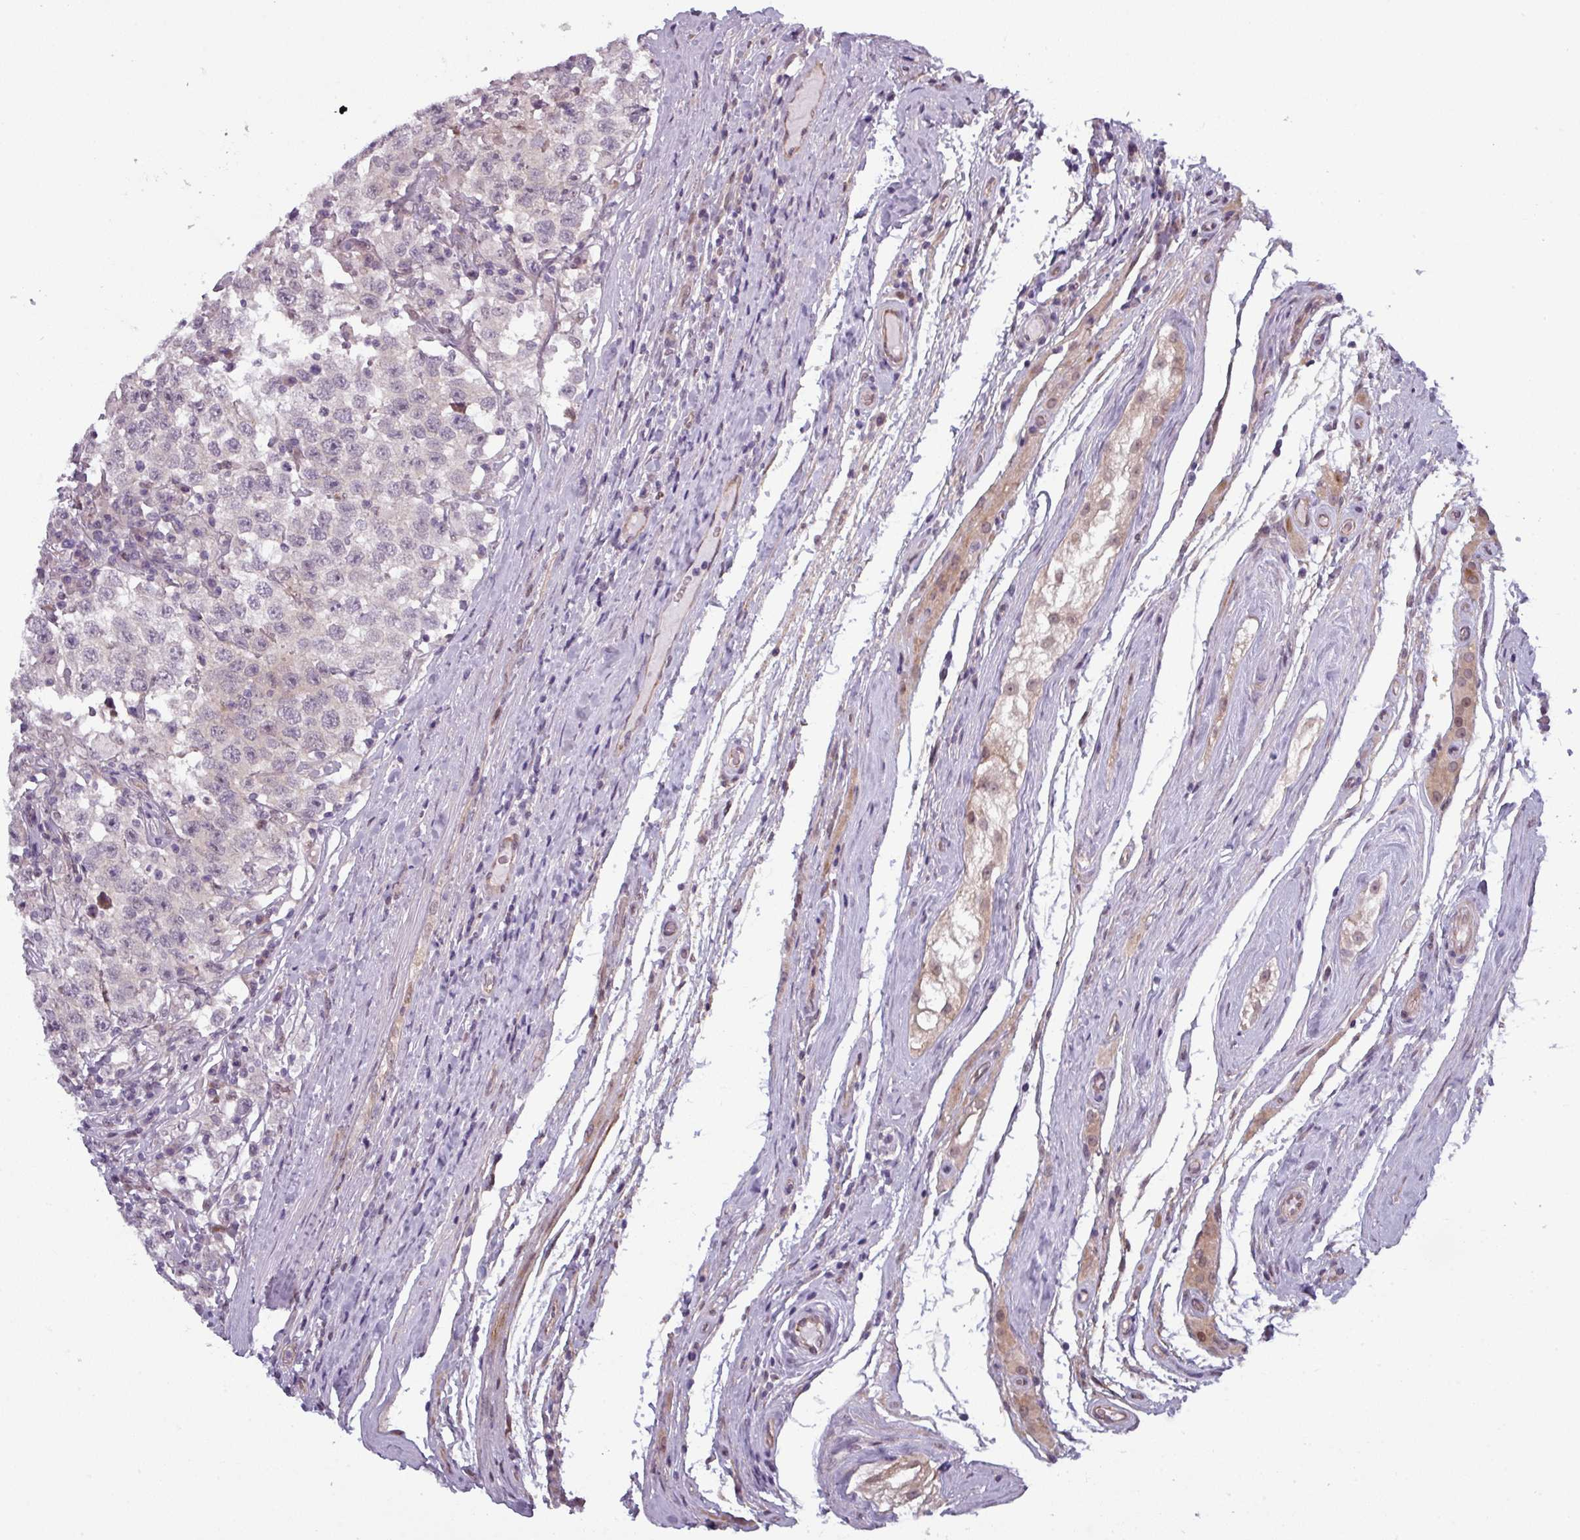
{"staining": {"intensity": "negative", "quantity": "none", "location": "none"}, "tissue": "testis cancer", "cell_type": "Tumor cells", "image_type": "cancer", "snomed": [{"axis": "morphology", "description": "Seminoma, NOS"}, {"axis": "topography", "description": "Testis"}], "caption": "A high-resolution histopathology image shows IHC staining of testis seminoma, which exhibits no significant staining in tumor cells.", "gene": "PRAMEF12", "patient": {"sex": "male", "age": 41}}